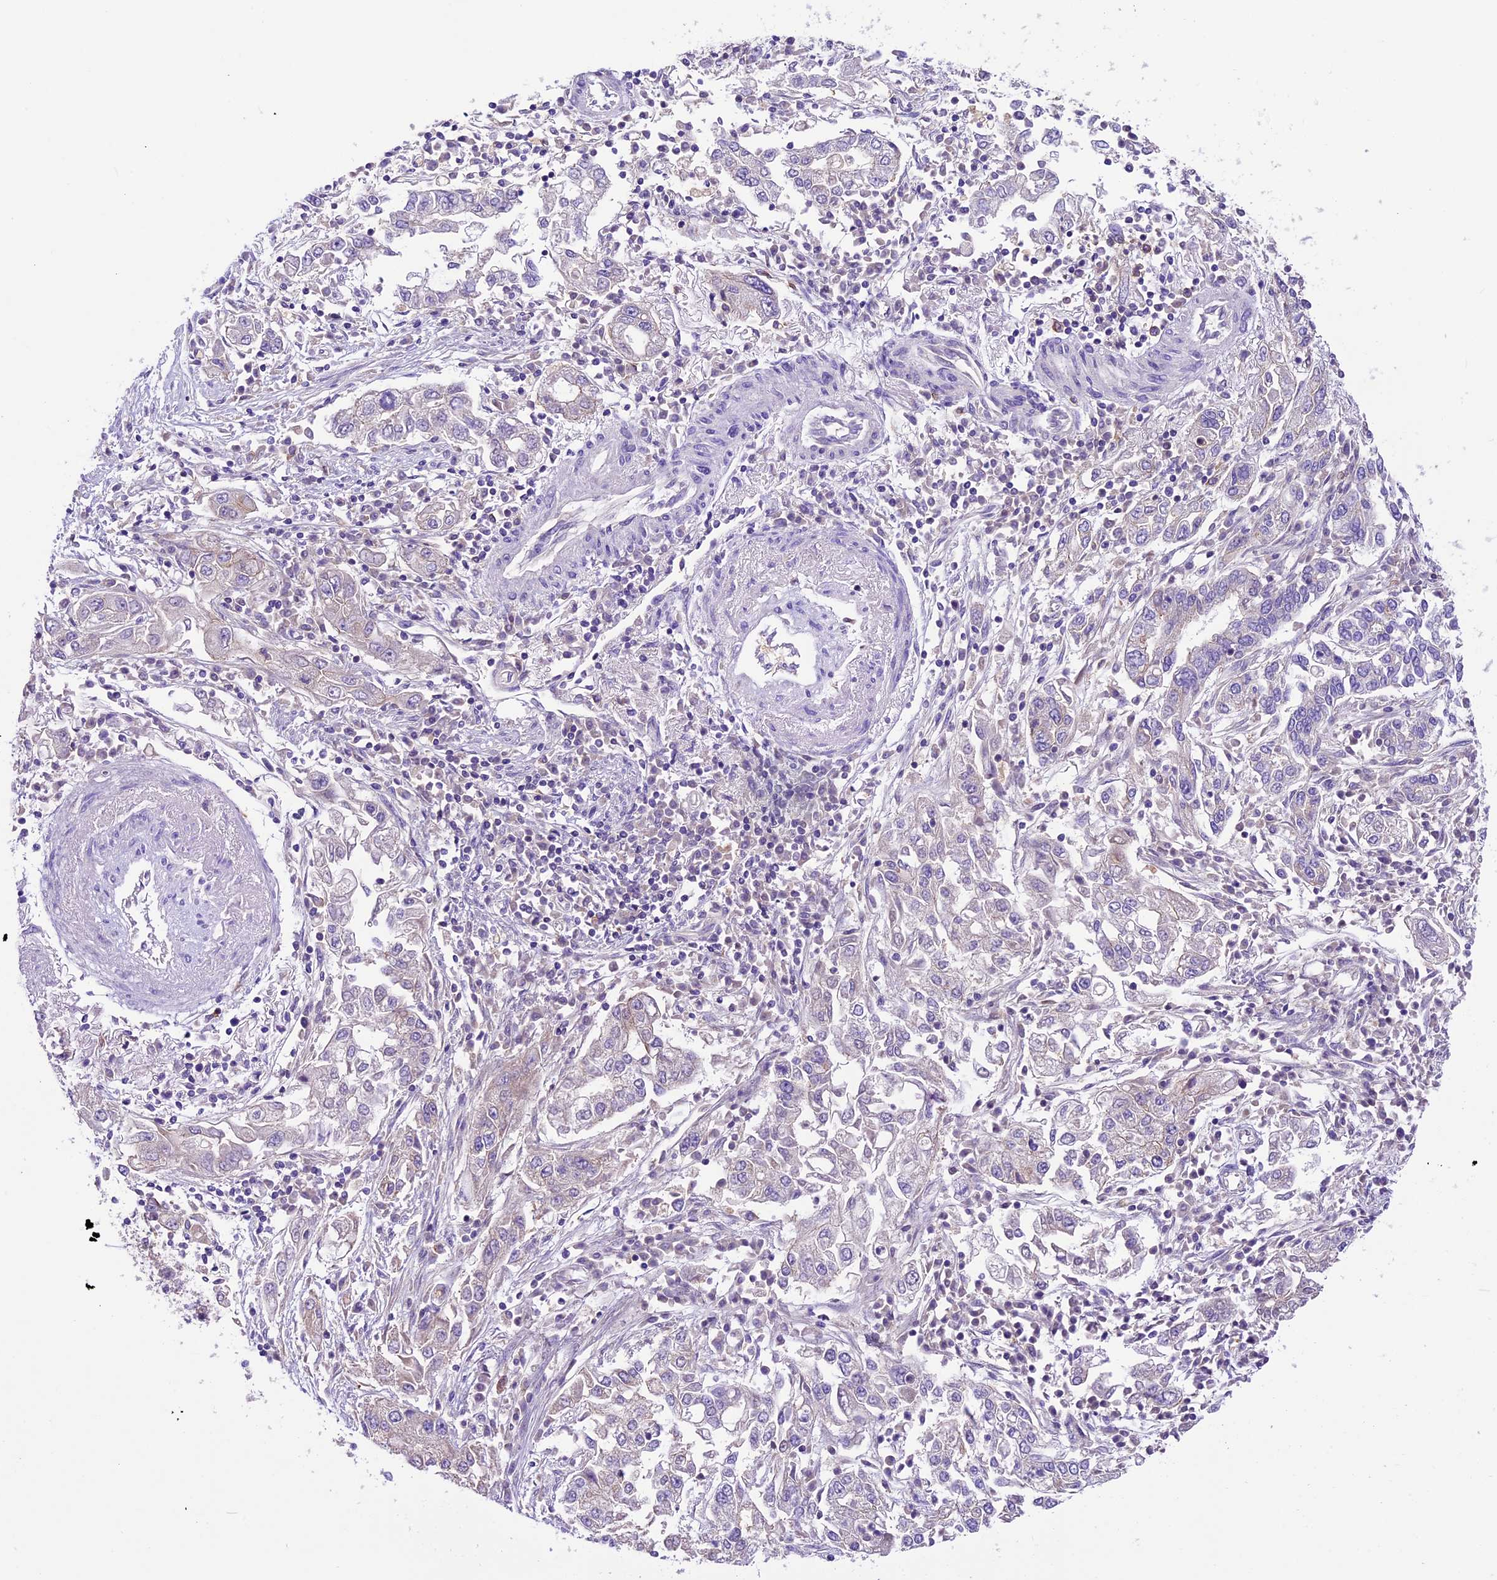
{"staining": {"intensity": "negative", "quantity": "none", "location": "none"}, "tissue": "endometrial cancer", "cell_type": "Tumor cells", "image_type": "cancer", "snomed": [{"axis": "morphology", "description": "Adenocarcinoma, NOS"}, {"axis": "topography", "description": "Endometrium"}], "caption": "Immunohistochemical staining of human endometrial cancer (adenocarcinoma) shows no significant staining in tumor cells.", "gene": "SHKBP1", "patient": {"sex": "female", "age": 49}}